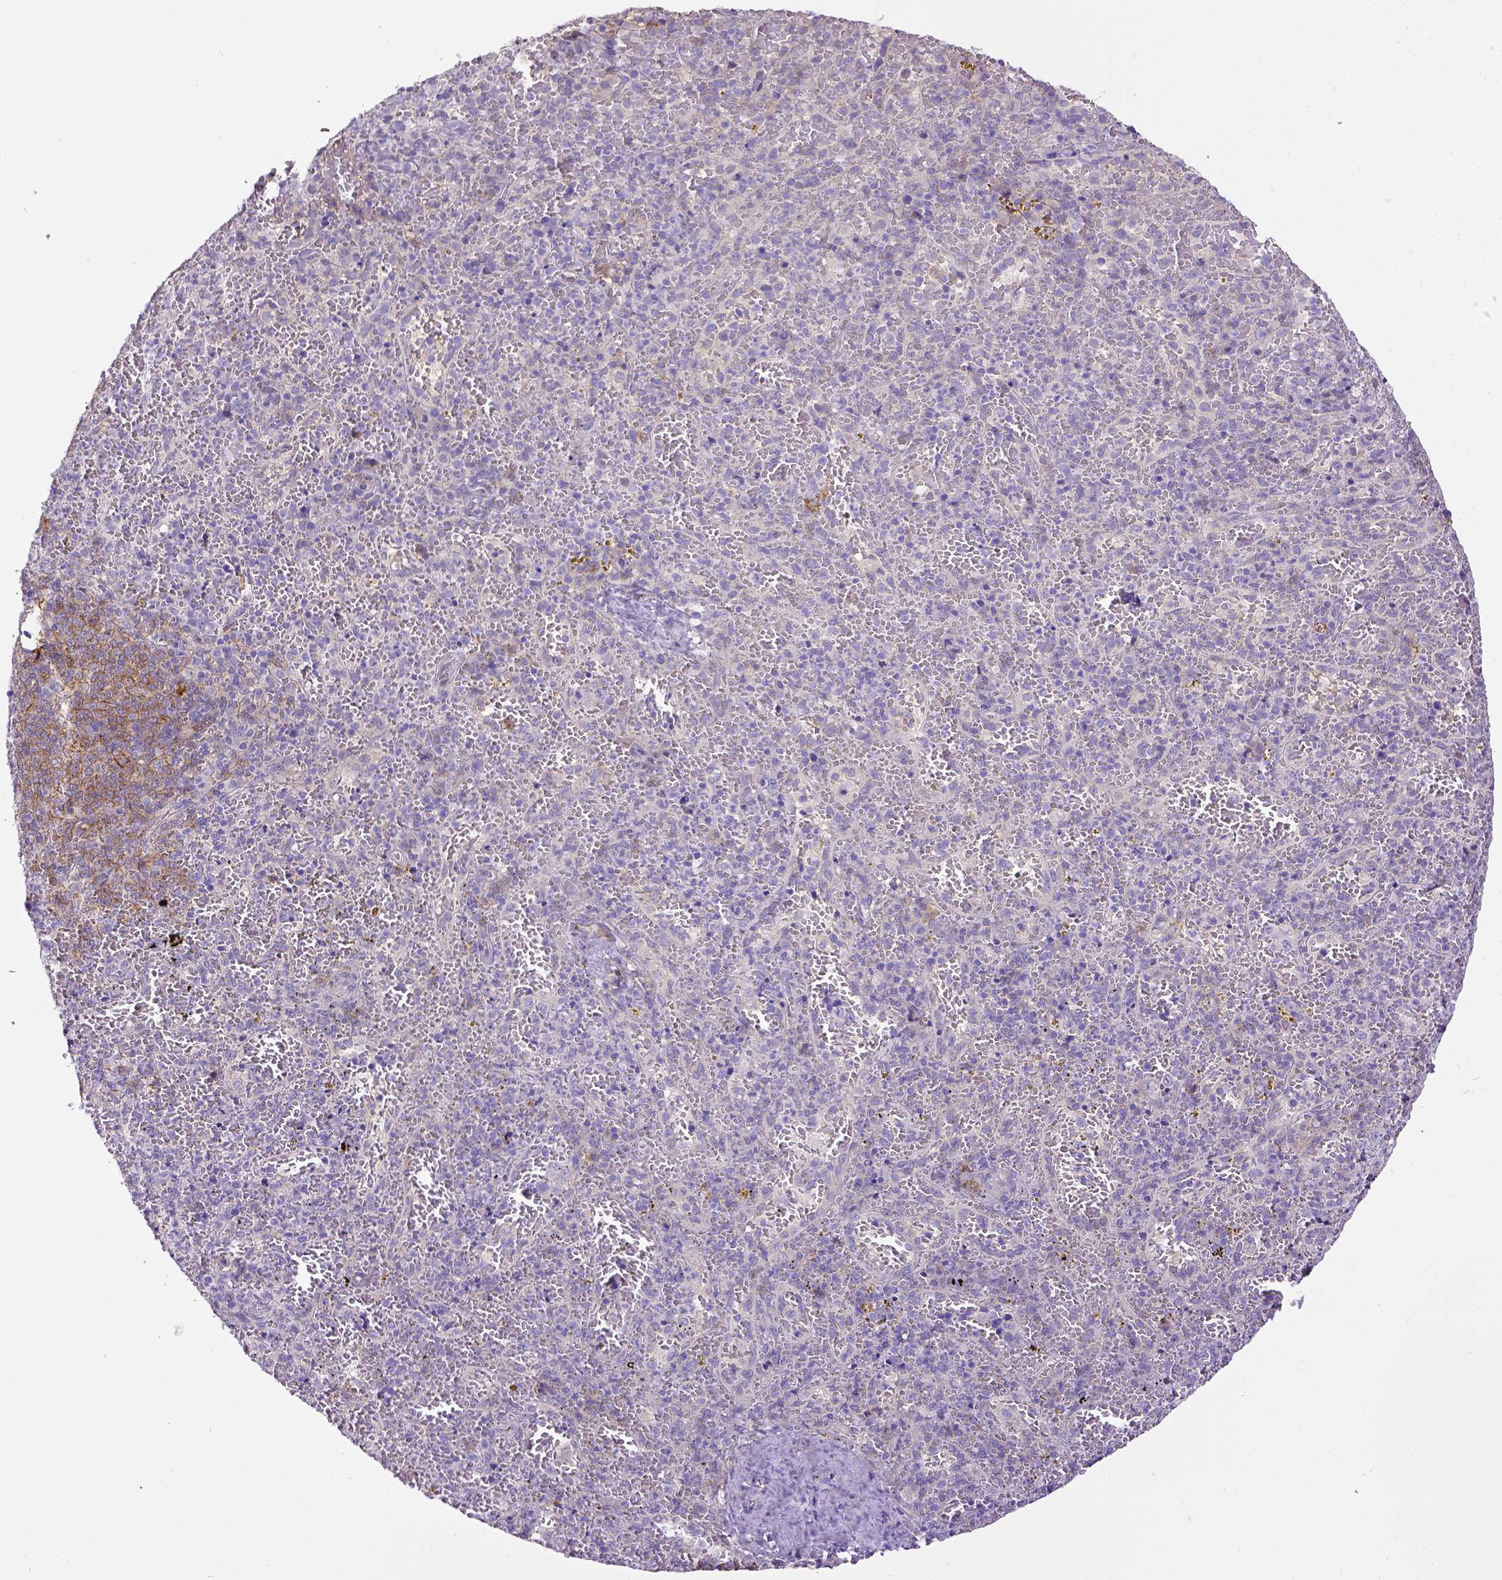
{"staining": {"intensity": "negative", "quantity": "none", "location": "none"}, "tissue": "spleen", "cell_type": "Cells in red pulp", "image_type": "normal", "snomed": [{"axis": "morphology", "description": "Normal tissue, NOS"}, {"axis": "topography", "description": "Spleen"}], "caption": "DAB immunohistochemical staining of unremarkable human spleen shows no significant staining in cells in red pulp.", "gene": "CD40", "patient": {"sex": "female", "age": 50}}